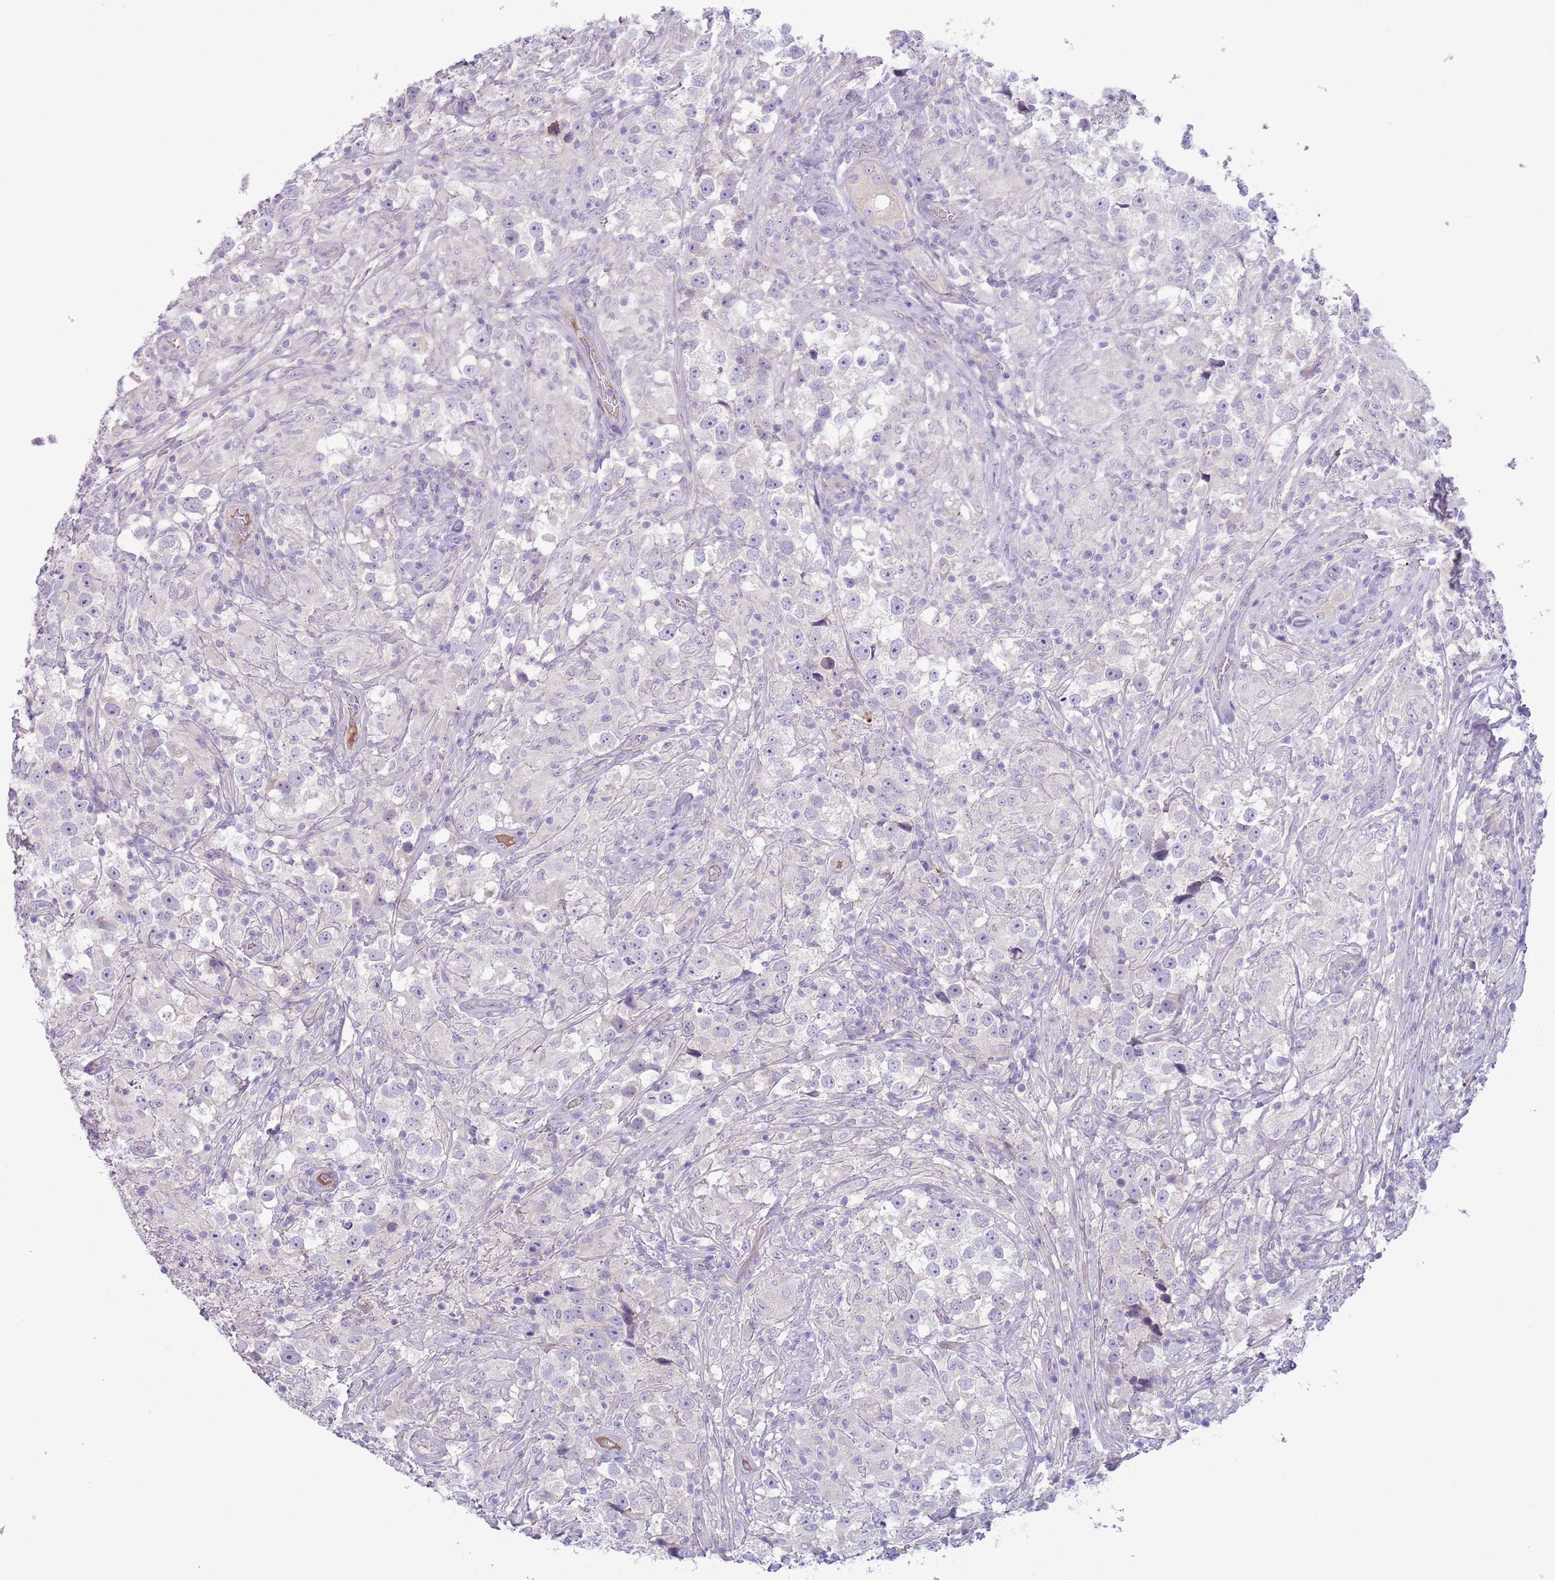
{"staining": {"intensity": "negative", "quantity": "none", "location": "none"}, "tissue": "testis cancer", "cell_type": "Tumor cells", "image_type": "cancer", "snomed": [{"axis": "morphology", "description": "Seminoma, NOS"}, {"axis": "topography", "description": "Testis"}], "caption": "Protein analysis of testis cancer reveals no significant expression in tumor cells.", "gene": "CFH", "patient": {"sex": "male", "age": 46}}